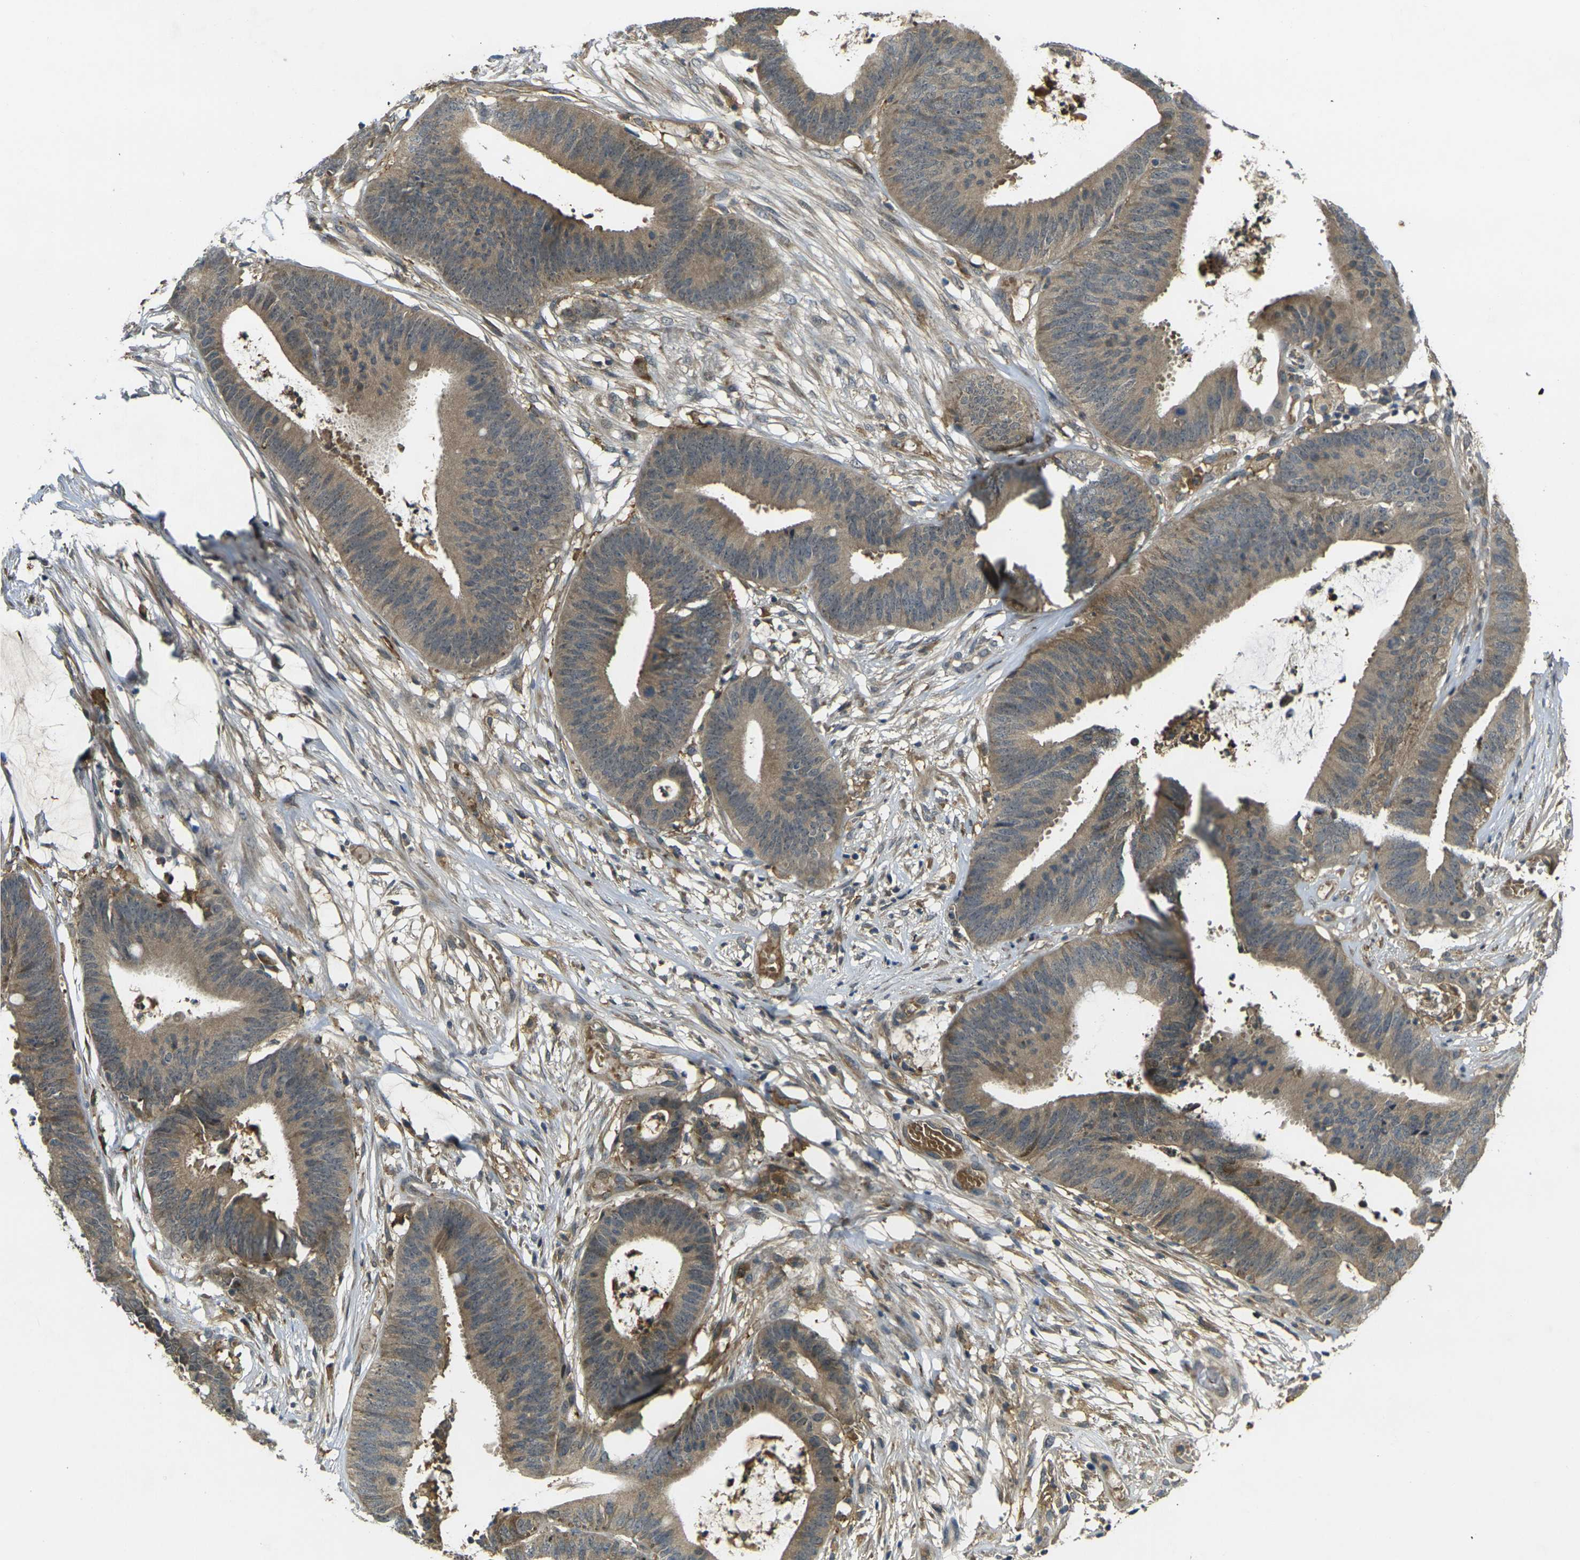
{"staining": {"intensity": "moderate", "quantity": ">75%", "location": "cytoplasmic/membranous"}, "tissue": "colorectal cancer", "cell_type": "Tumor cells", "image_type": "cancer", "snomed": [{"axis": "morphology", "description": "Adenocarcinoma, NOS"}, {"axis": "topography", "description": "Rectum"}], "caption": "Immunohistochemistry (IHC) of human colorectal cancer (adenocarcinoma) demonstrates medium levels of moderate cytoplasmic/membranous staining in about >75% of tumor cells.", "gene": "PIGL", "patient": {"sex": "female", "age": 66}}